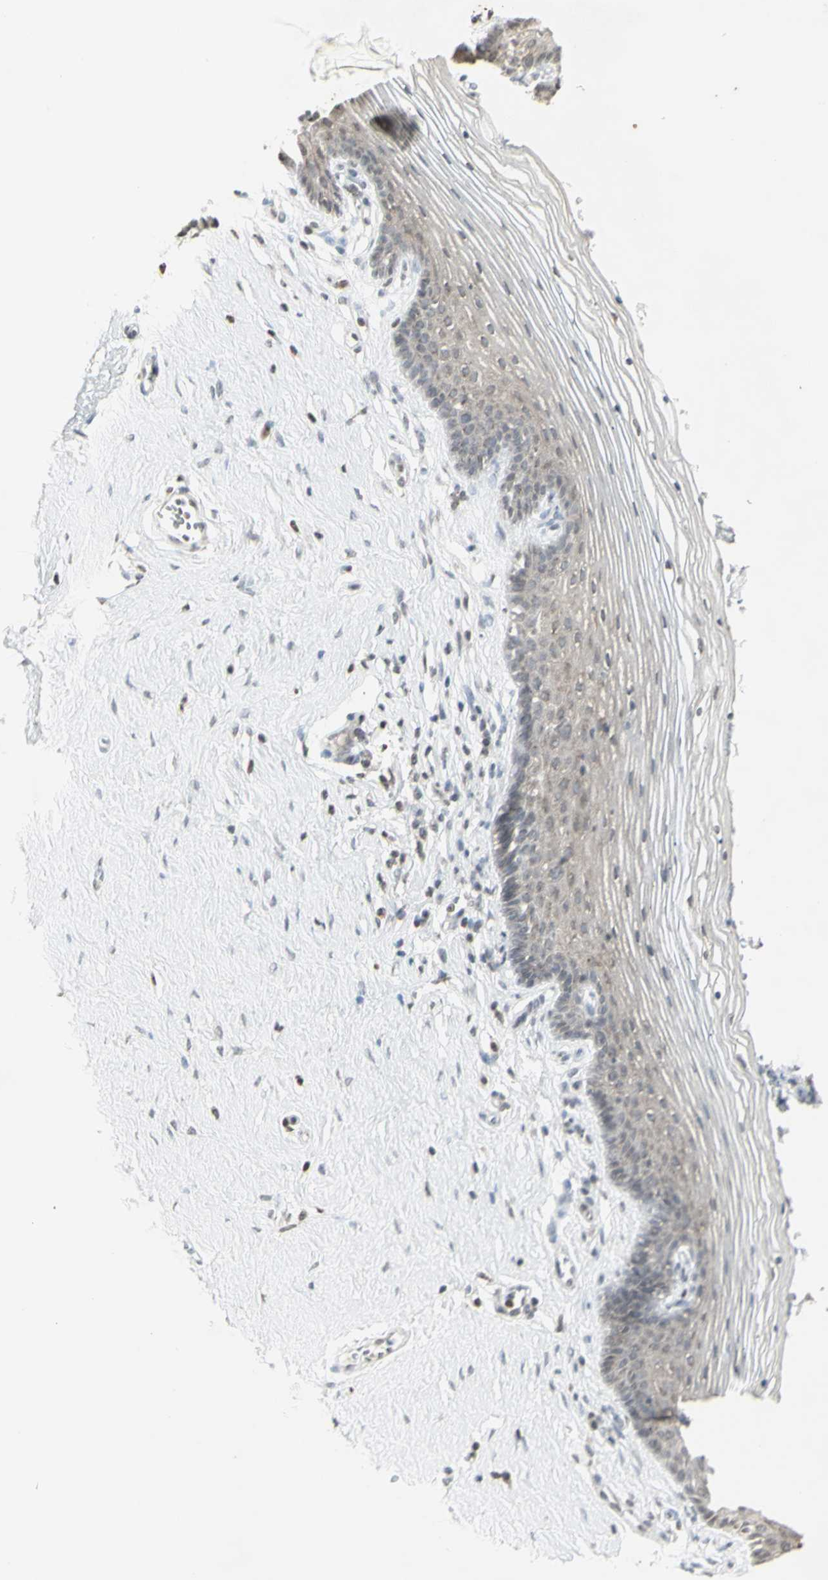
{"staining": {"intensity": "negative", "quantity": "none", "location": "none"}, "tissue": "vagina", "cell_type": "Squamous epithelial cells", "image_type": "normal", "snomed": [{"axis": "morphology", "description": "Normal tissue, NOS"}, {"axis": "topography", "description": "Vagina"}], "caption": "This photomicrograph is of unremarkable vagina stained with IHC to label a protein in brown with the nuclei are counter-stained blue. There is no staining in squamous epithelial cells. (Immunohistochemistry (ihc), brightfield microscopy, high magnification).", "gene": "MUC5AC", "patient": {"sex": "female", "age": 32}}